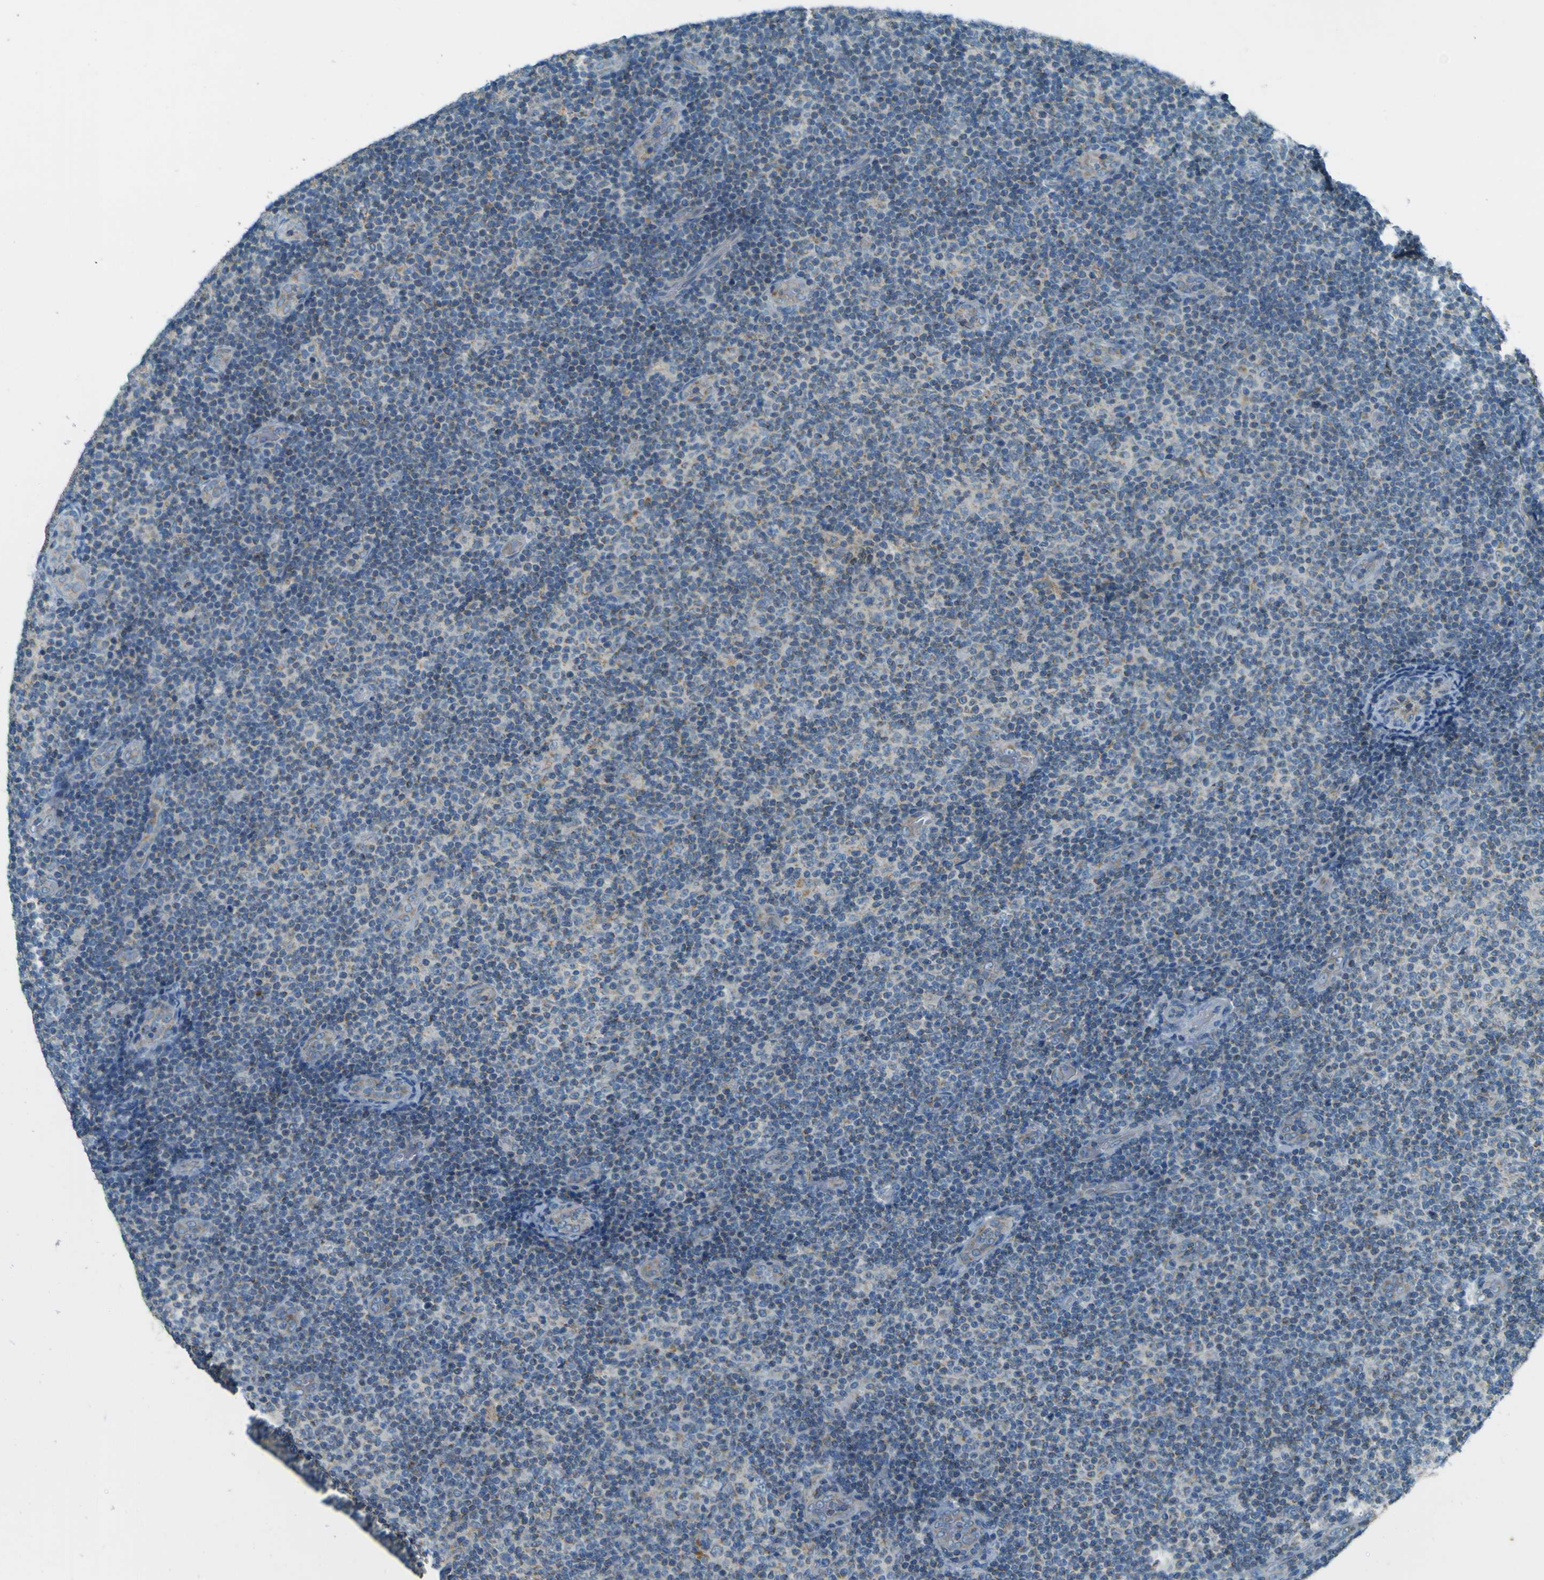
{"staining": {"intensity": "negative", "quantity": "none", "location": "none"}, "tissue": "lymphoma", "cell_type": "Tumor cells", "image_type": "cancer", "snomed": [{"axis": "morphology", "description": "Malignant lymphoma, non-Hodgkin's type, Low grade"}, {"axis": "topography", "description": "Lymph node"}], "caption": "Histopathology image shows no significant protein staining in tumor cells of malignant lymphoma, non-Hodgkin's type (low-grade).", "gene": "FKTN", "patient": {"sex": "male", "age": 83}}